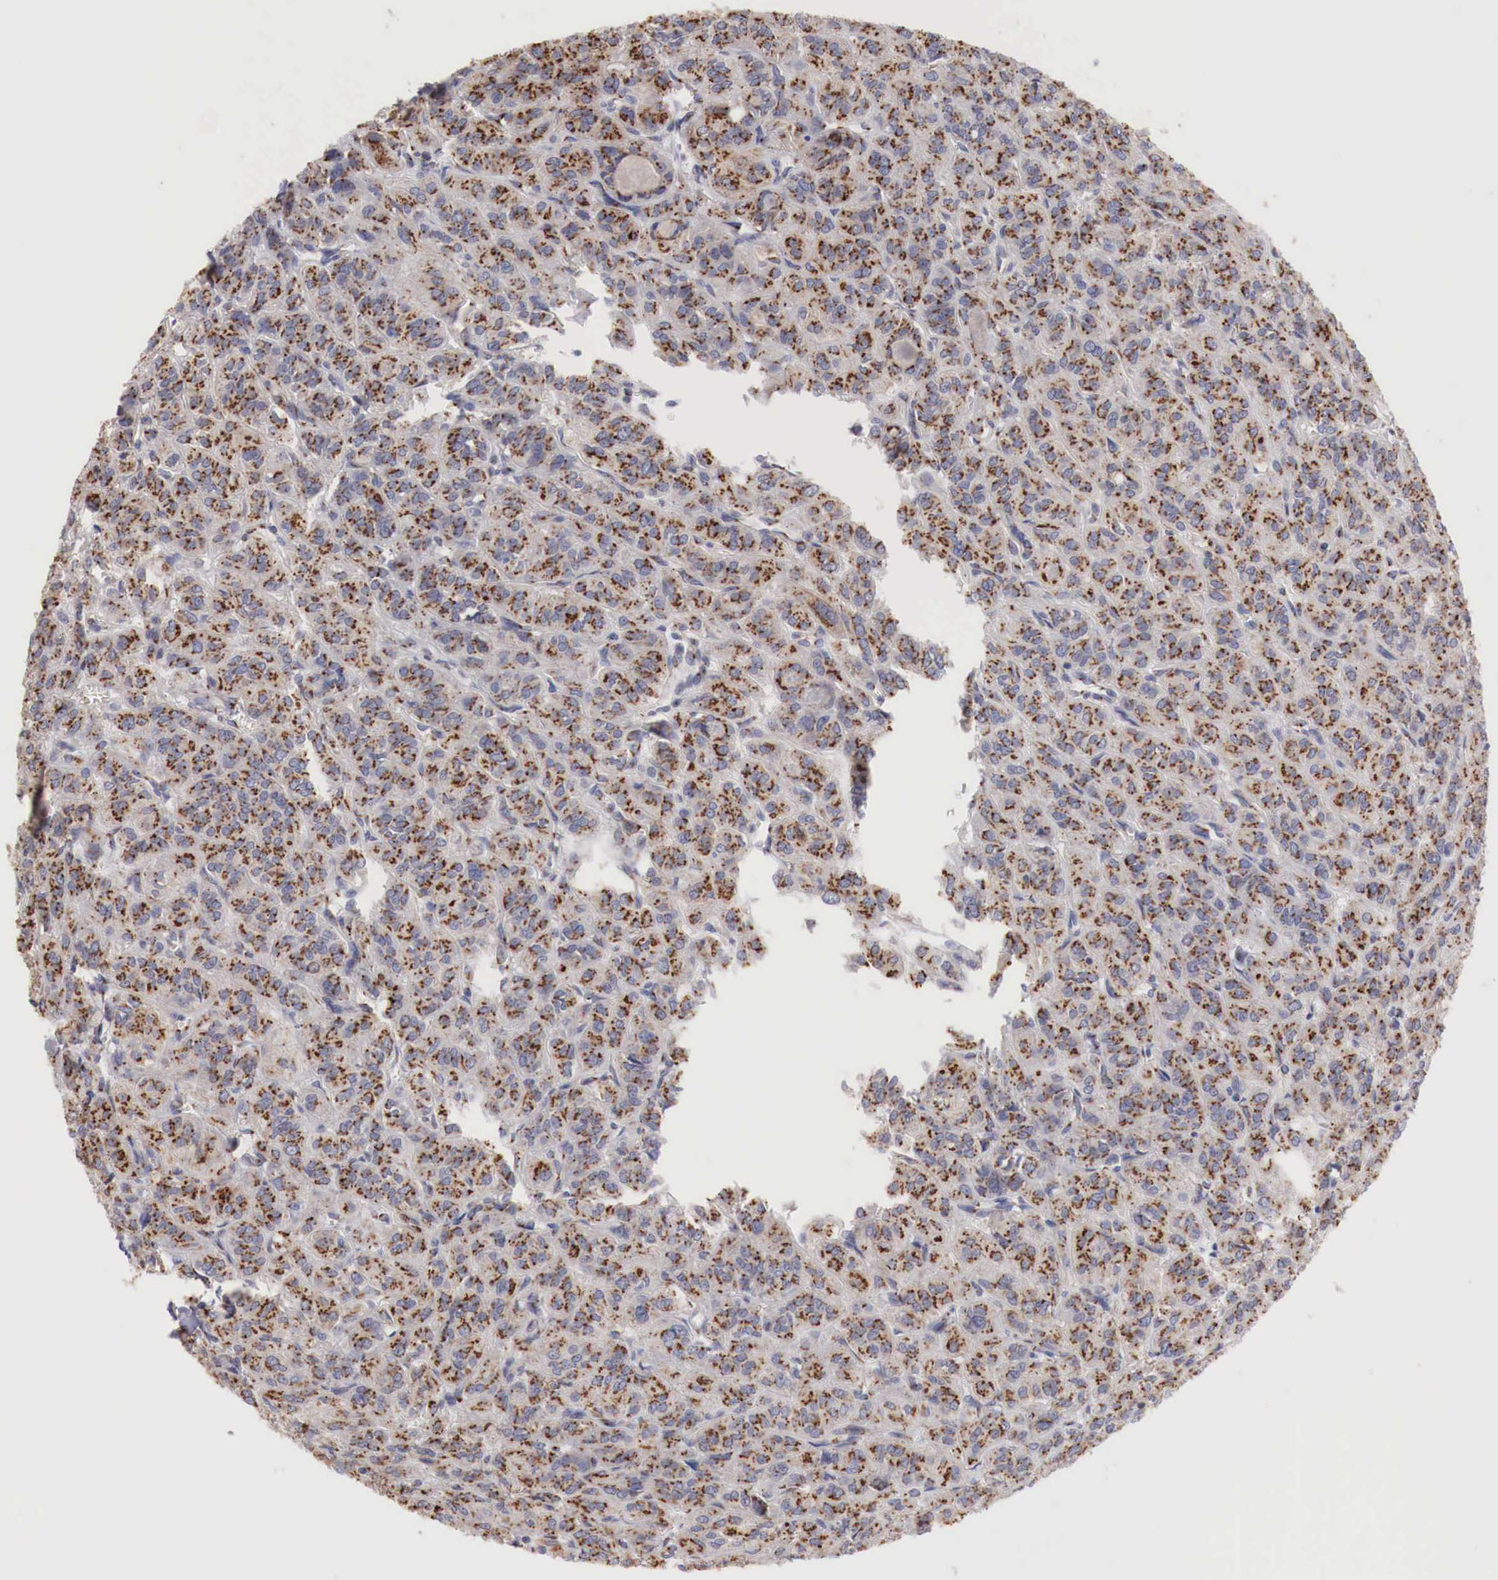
{"staining": {"intensity": "strong", "quantity": ">75%", "location": "cytoplasmic/membranous"}, "tissue": "thyroid cancer", "cell_type": "Tumor cells", "image_type": "cancer", "snomed": [{"axis": "morphology", "description": "Follicular adenoma carcinoma, NOS"}, {"axis": "topography", "description": "Thyroid gland"}], "caption": "Tumor cells demonstrate high levels of strong cytoplasmic/membranous positivity in about >75% of cells in human thyroid cancer (follicular adenoma carcinoma).", "gene": "SYAP1", "patient": {"sex": "female", "age": 71}}